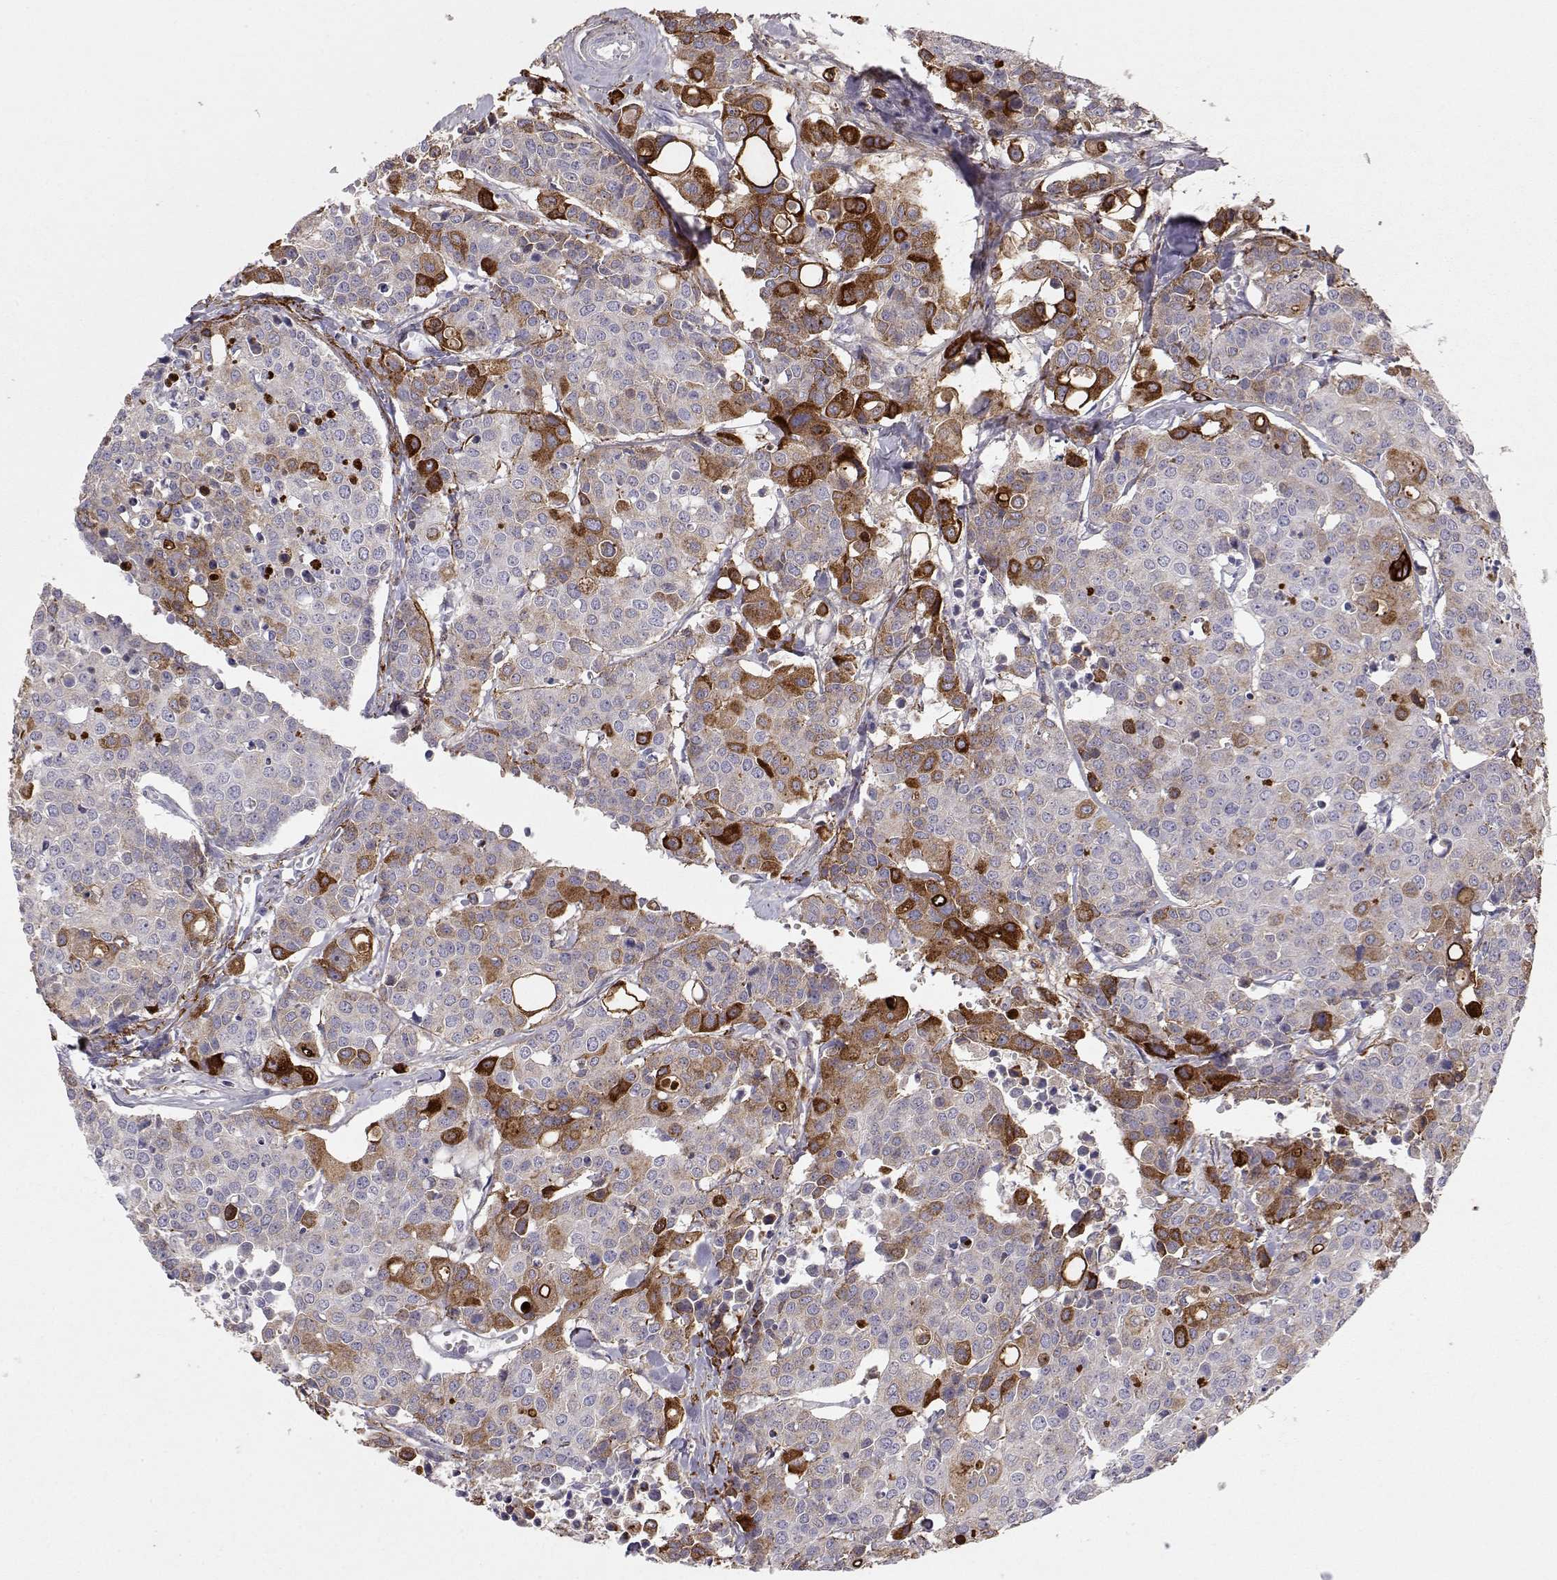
{"staining": {"intensity": "strong", "quantity": "<25%", "location": "cytoplasmic/membranous"}, "tissue": "carcinoid", "cell_type": "Tumor cells", "image_type": "cancer", "snomed": [{"axis": "morphology", "description": "Carcinoid, malignant, NOS"}, {"axis": "topography", "description": "Colon"}], "caption": "The image reveals staining of carcinoid (malignant), revealing strong cytoplasmic/membranous protein expression (brown color) within tumor cells. The staining was performed using DAB (3,3'-diaminobenzidine), with brown indicating positive protein expression. Nuclei are stained blue with hematoxylin.", "gene": "LAMB3", "patient": {"sex": "male", "age": 81}}